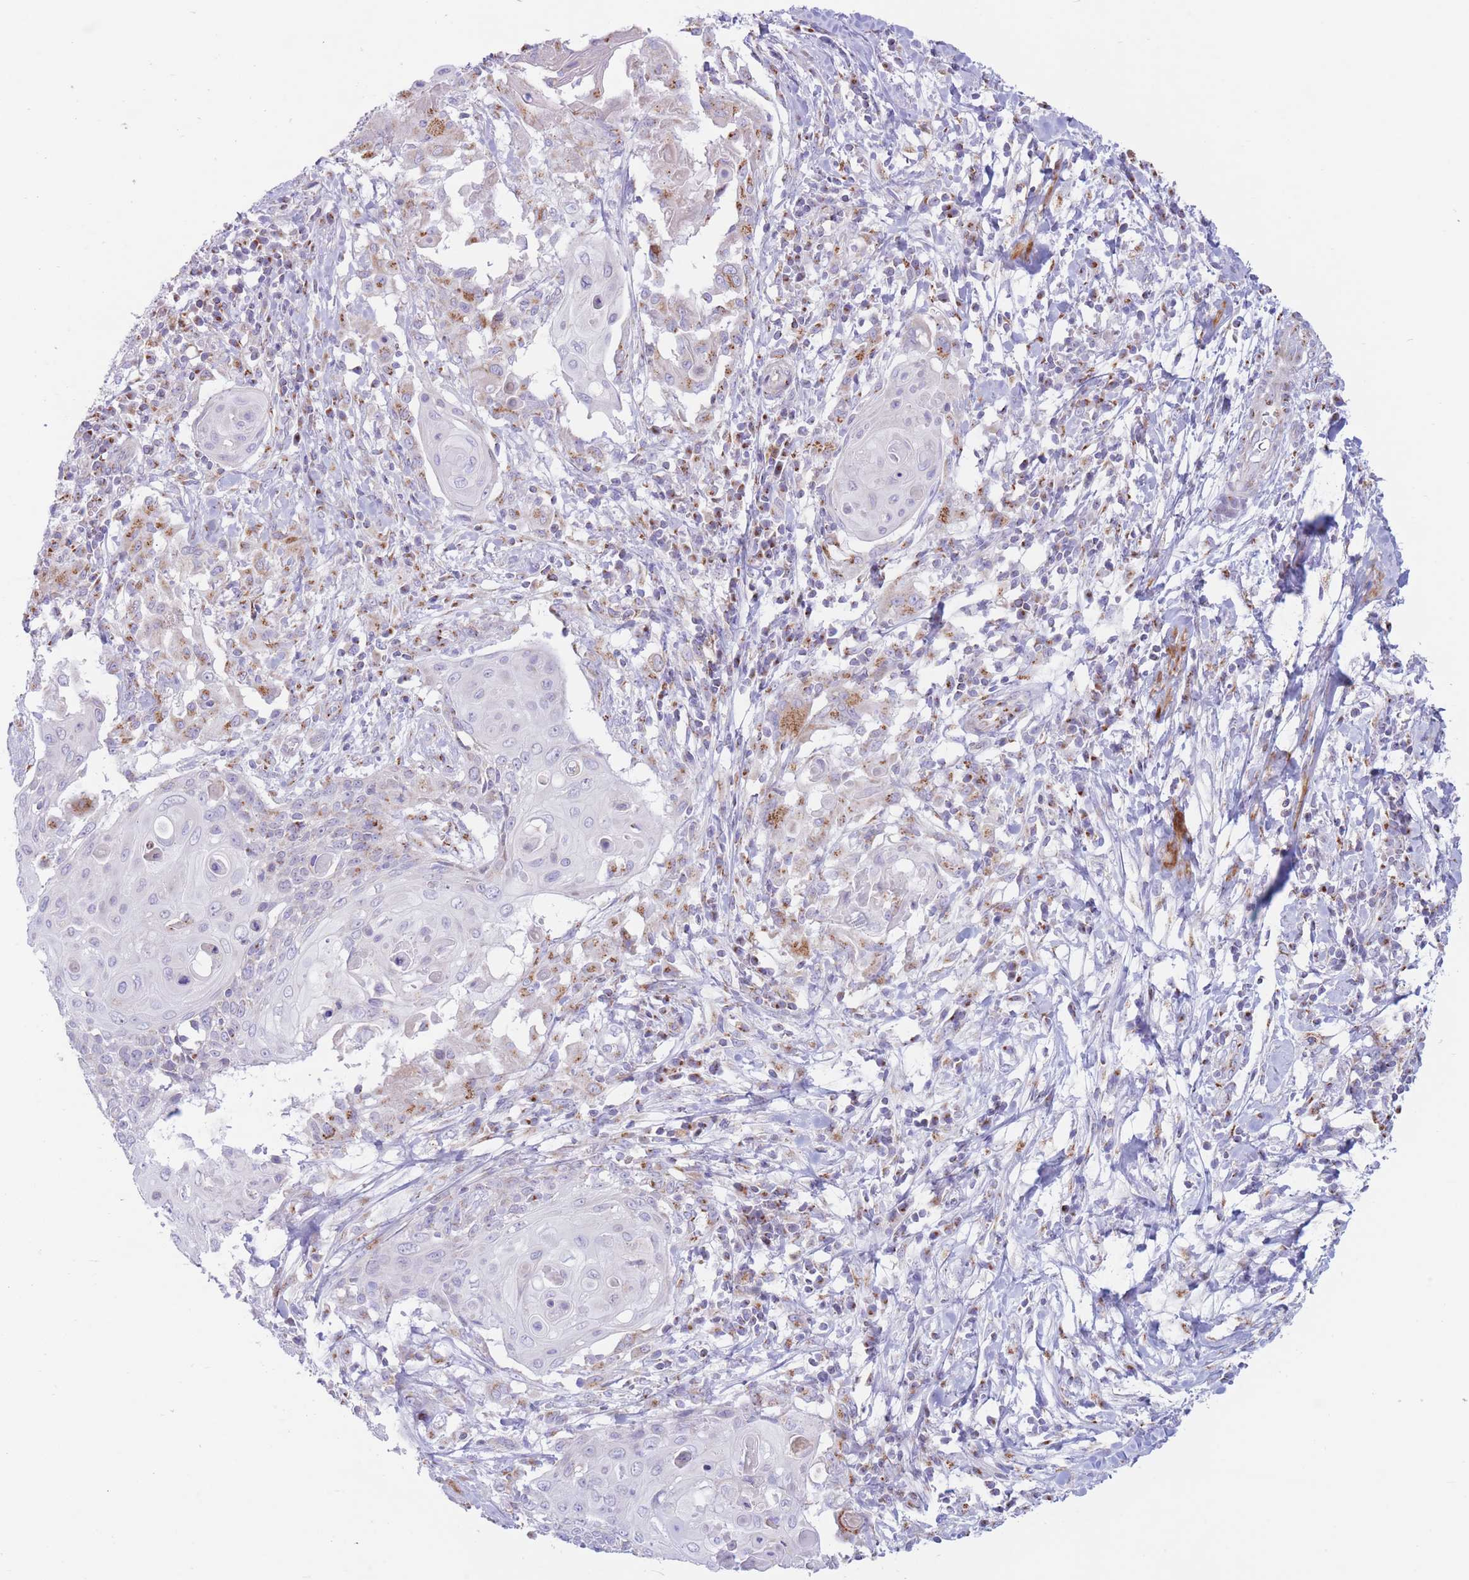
{"staining": {"intensity": "negative", "quantity": "none", "location": "none"}, "tissue": "cervical cancer", "cell_type": "Tumor cells", "image_type": "cancer", "snomed": [{"axis": "morphology", "description": "Squamous cell carcinoma, NOS"}, {"axis": "topography", "description": "Cervix"}], "caption": "Tumor cells show no significant positivity in cervical cancer (squamous cell carcinoma). (DAB (3,3'-diaminobenzidine) IHC with hematoxylin counter stain).", "gene": "MPND", "patient": {"sex": "female", "age": 39}}